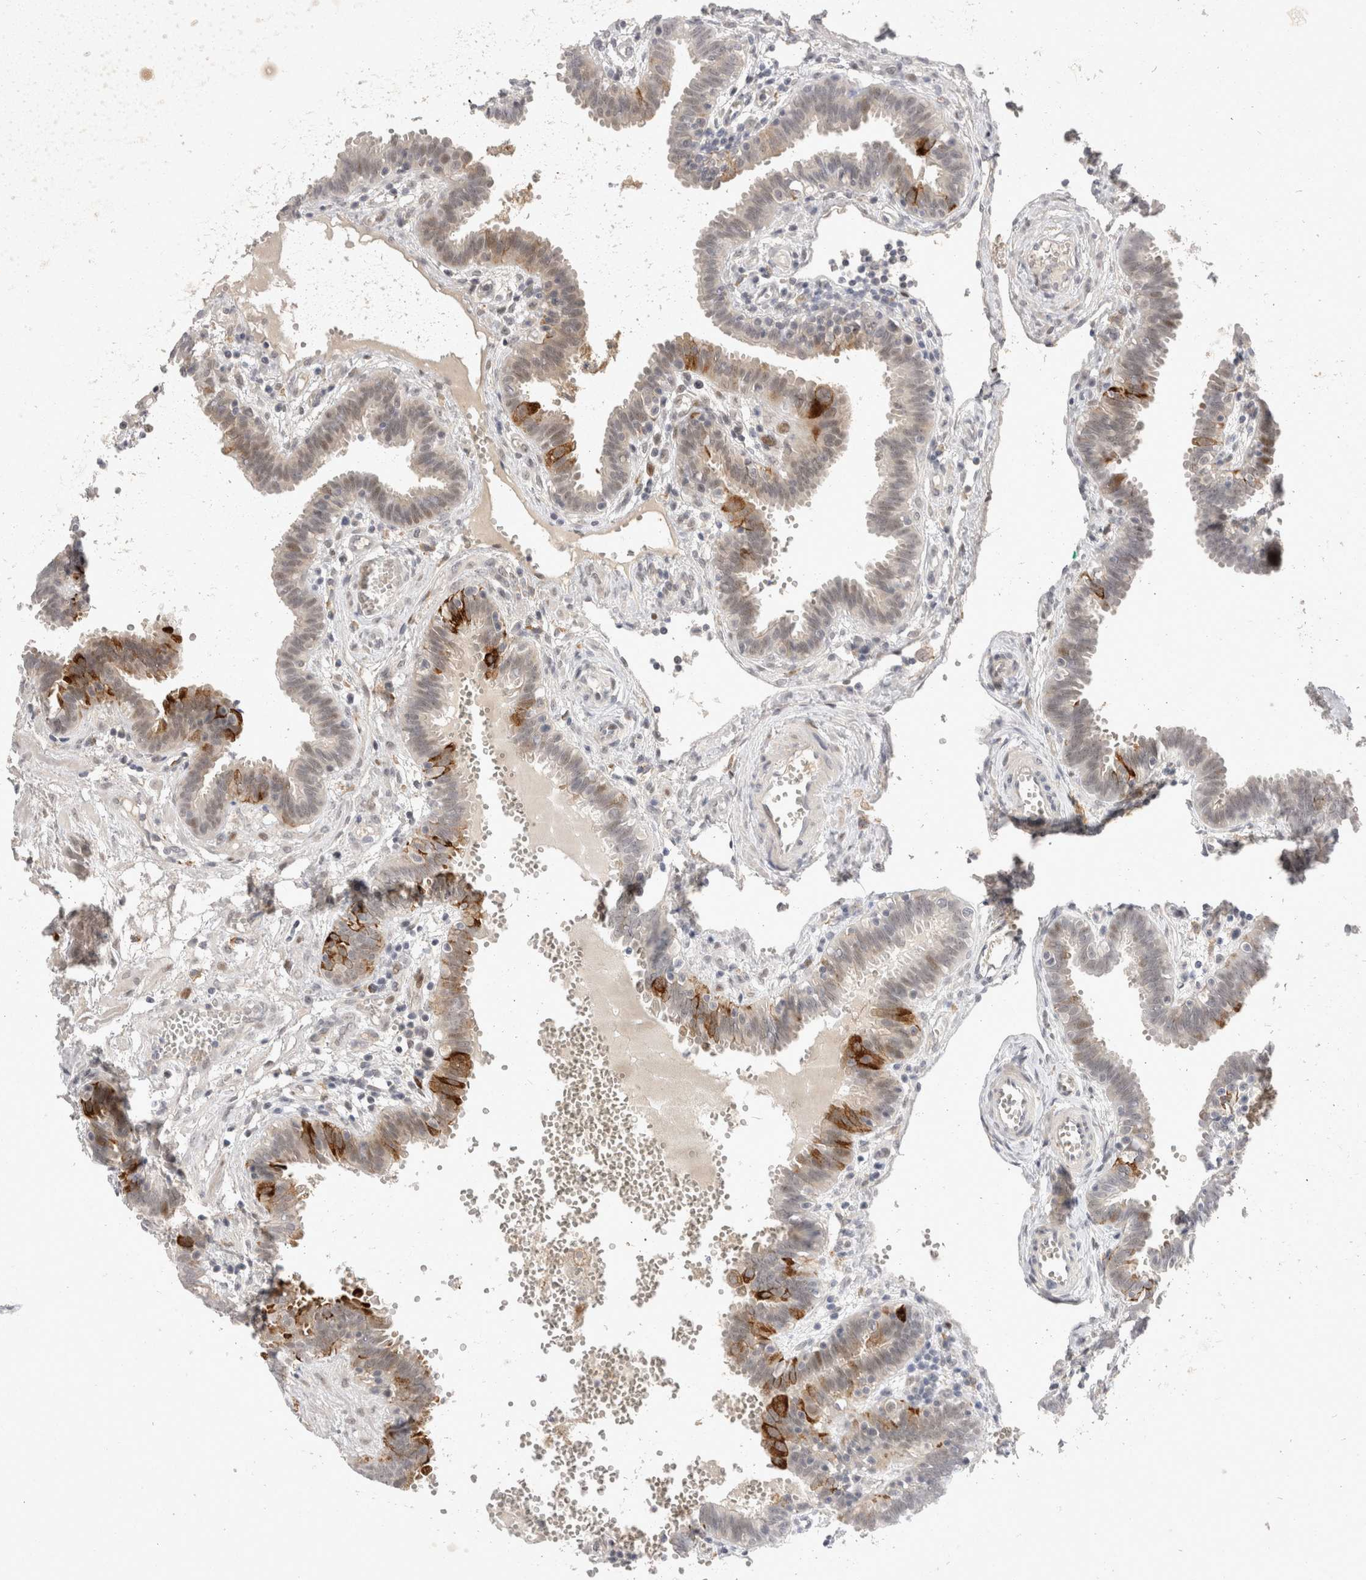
{"staining": {"intensity": "strong", "quantity": "<25%", "location": "cytoplasmic/membranous"}, "tissue": "fallopian tube", "cell_type": "Glandular cells", "image_type": "normal", "snomed": [{"axis": "morphology", "description": "Normal tissue, NOS"}, {"axis": "topography", "description": "Fallopian tube"}, {"axis": "topography", "description": "Placenta"}], "caption": "High-power microscopy captured an IHC micrograph of benign fallopian tube, revealing strong cytoplasmic/membranous staining in about <25% of glandular cells.", "gene": "TOM1L2", "patient": {"sex": "female", "age": 32}}